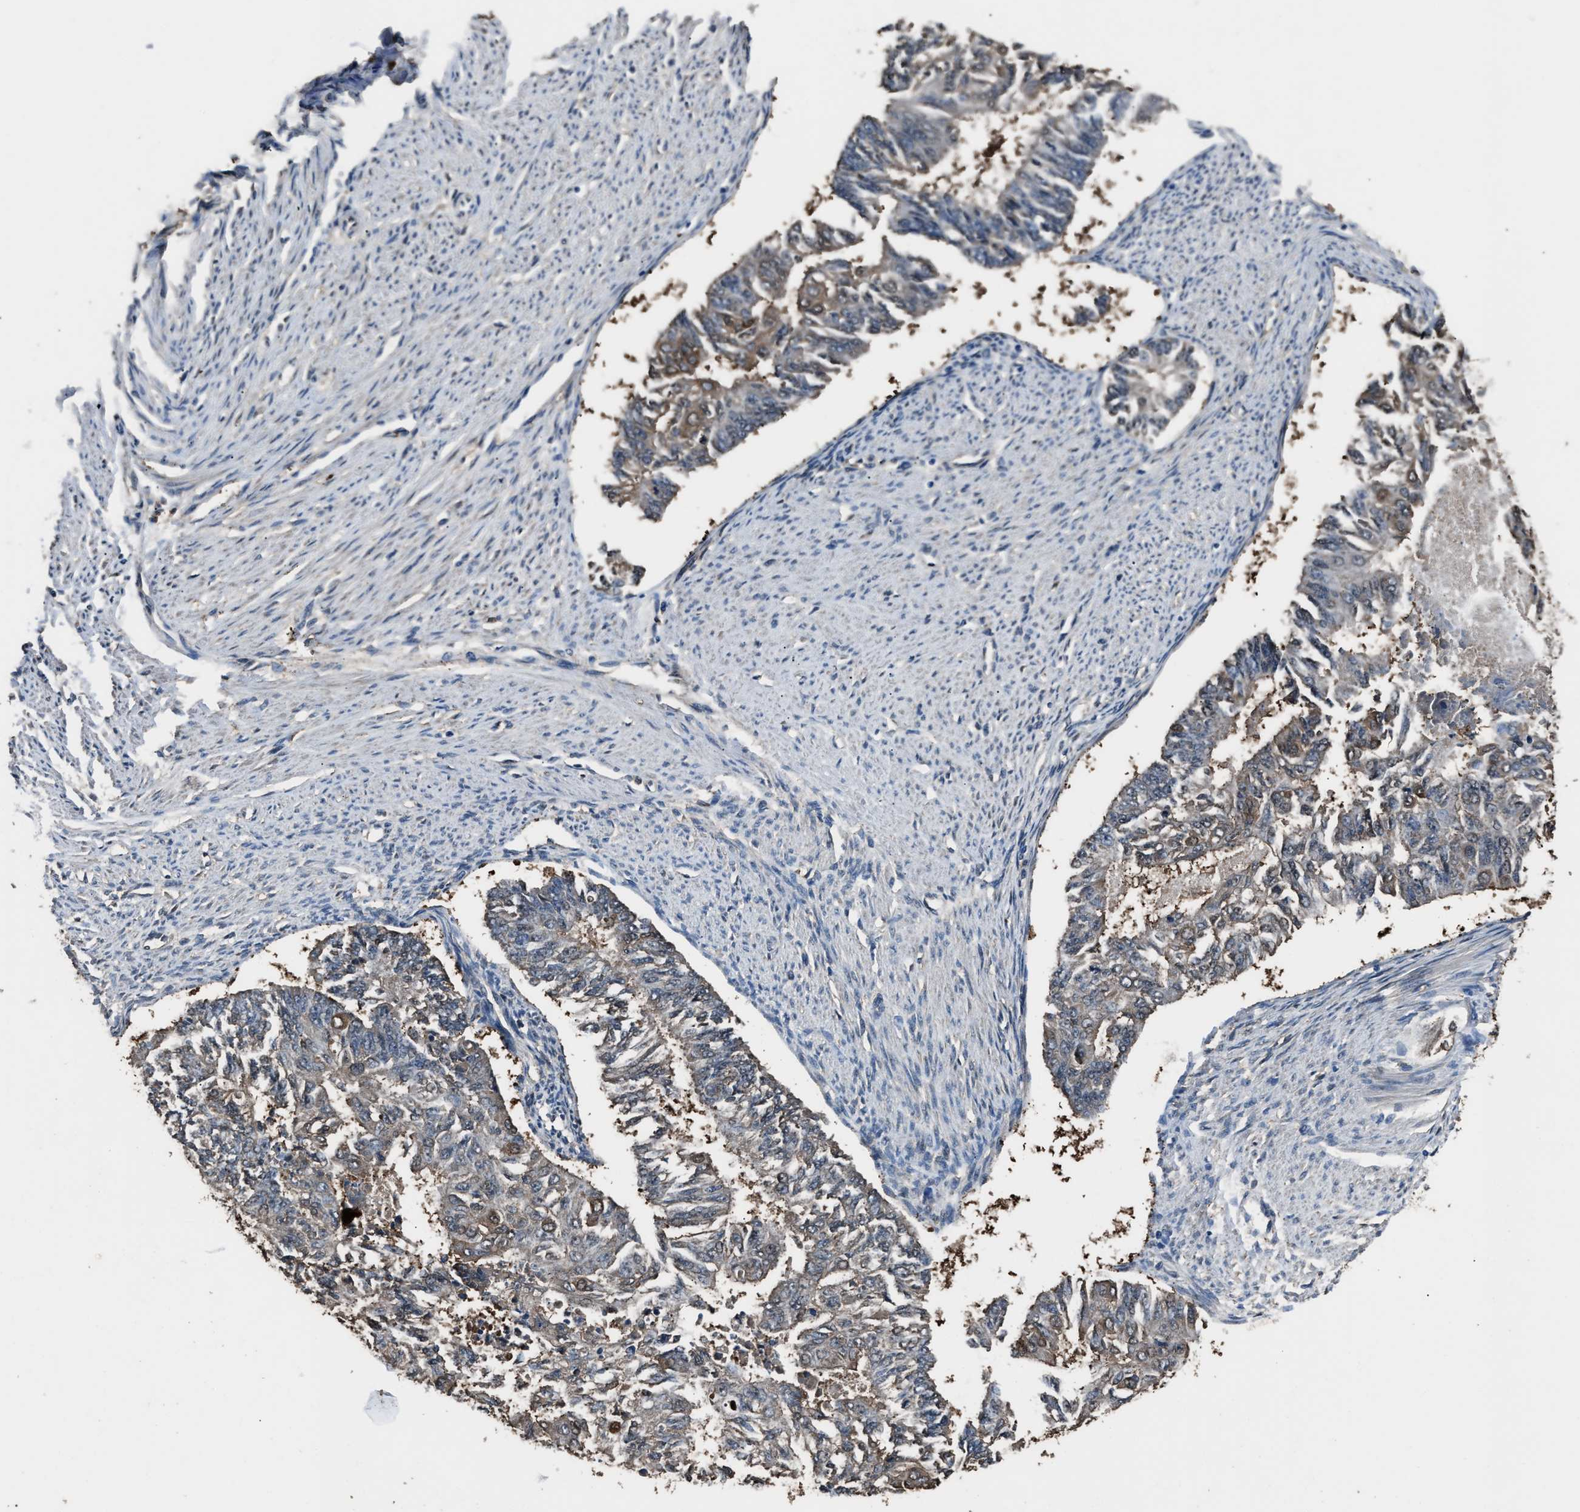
{"staining": {"intensity": "weak", "quantity": "25%-75%", "location": "cytoplasmic/membranous"}, "tissue": "endometrial cancer", "cell_type": "Tumor cells", "image_type": "cancer", "snomed": [{"axis": "morphology", "description": "Adenocarcinoma, NOS"}, {"axis": "topography", "description": "Endometrium"}], "caption": "Endometrial adenocarcinoma was stained to show a protein in brown. There is low levels of weak cytoplasmic/membranous expression in about 25%-75% of tumor cells.", "gene": "GSTP1", "patient": {"sex": "female", "age": 32}}